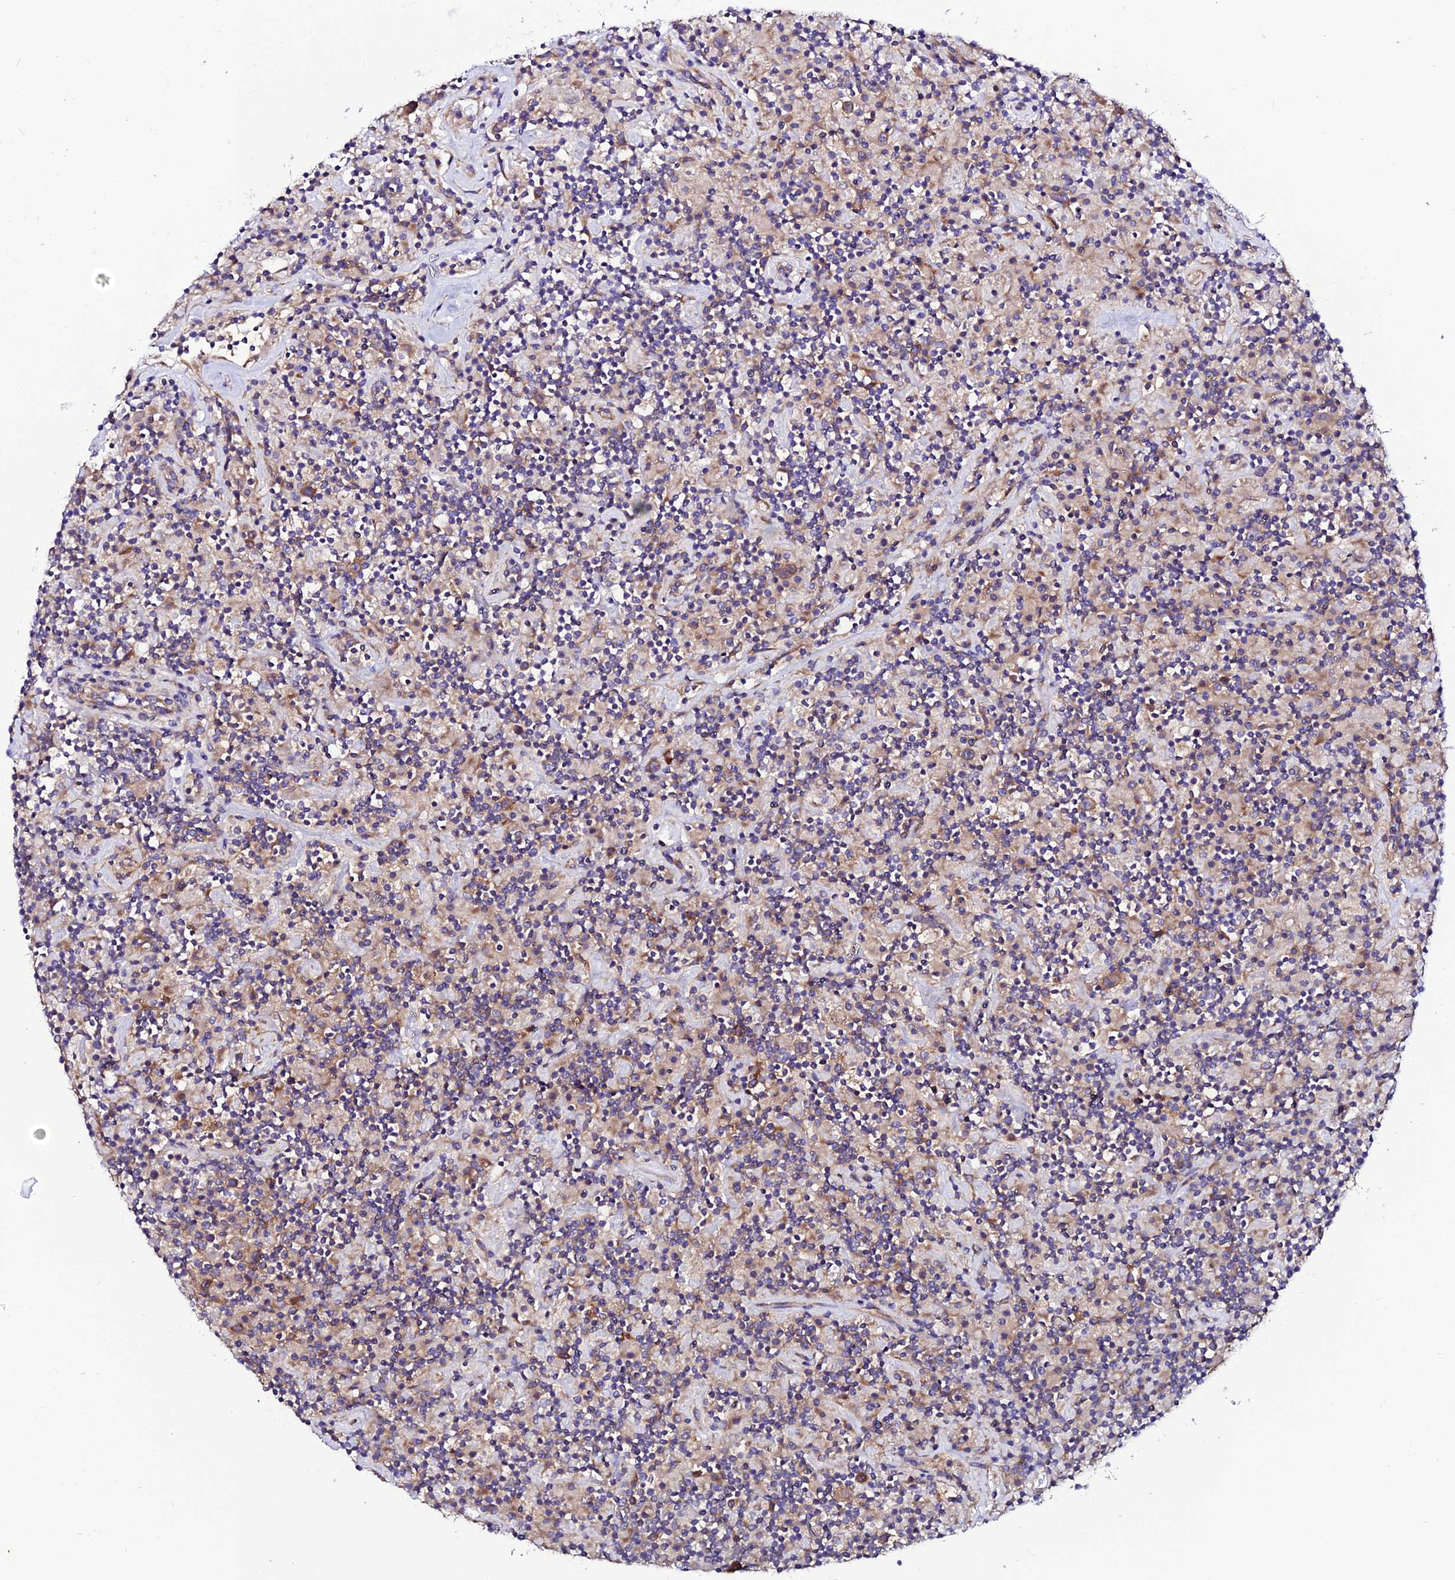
{"staining": {"intensity": "moderate", "quantity": ">75%", "location": "cytoplasmic/membranous"}, "tissue": "lymphoma", "cell_type": "Tumor cells", "image_type": "cancer", "snomed": [{"axis": "morphology", "description": "Hodgkin's disease, NOS"}, {"axis": "topography", "description": "Lymph node"}], "caption": "The micrograph reveals staining of Hodgkin's disease, revealing moderate cytoplasmic/membranous protein positivity (brown color) within tumor cells.", "gene": "EEF1G", "patient": {"sex": "male", "age": 70}}